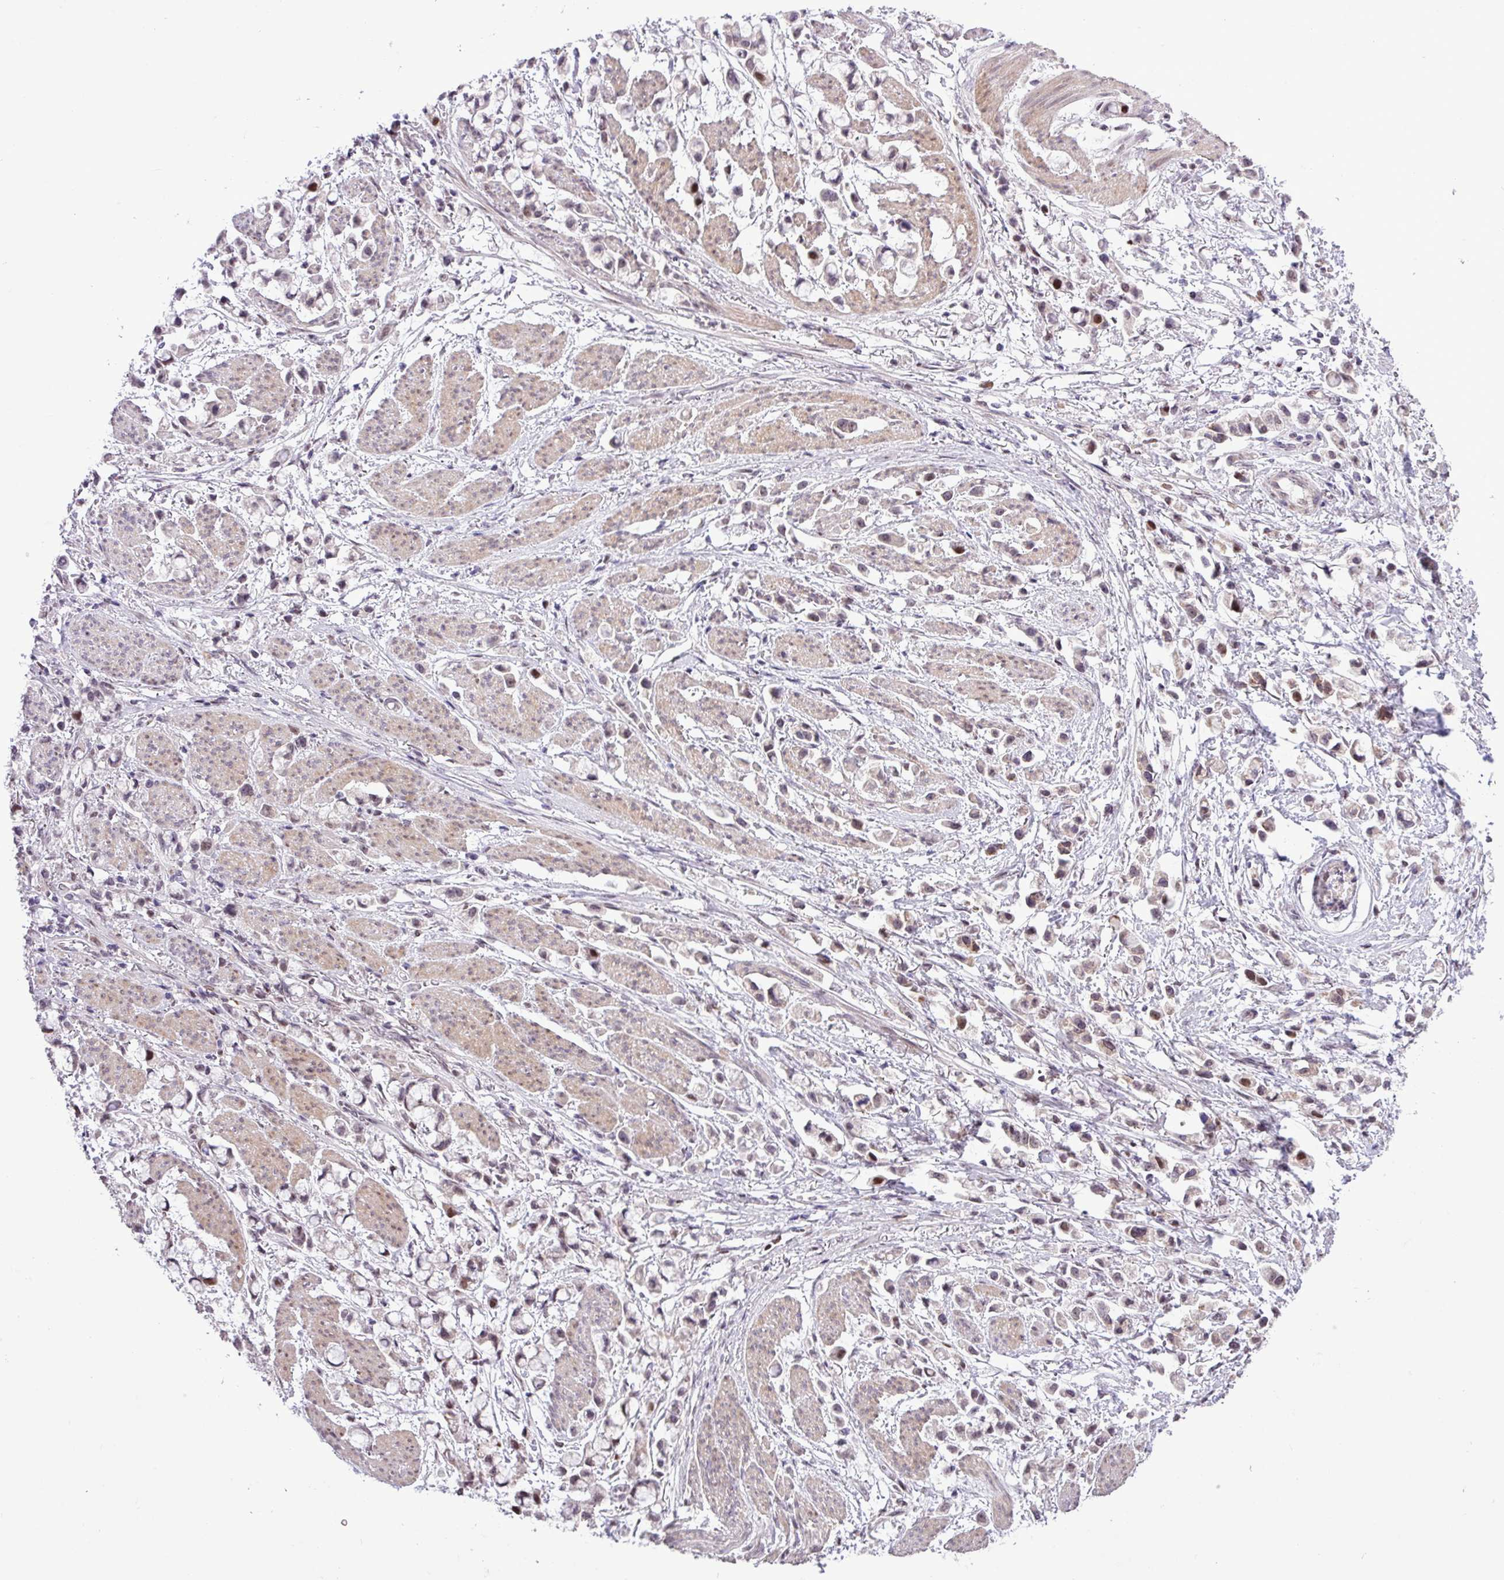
{"staining": {"intensity": "weak", "quantity": "<25%", "location": "nuclear"}, "tissue": "stomach cancer", "cell_type": "Tumor cells", "image_type": "cancer", "snomed": [{"axis": "morphology", "description": "Adenocarcinoma, NOS"}, {"axis": "topography", "description": "Stomach"}], "caption": "DAB (3,3'-diaminobenzidine) immunohistochemical staining of human stomach cancer shows no significant positivity in tumor cells.", "gene": "ZNF354A", "patient": {"sex": "female", "age": 81}}